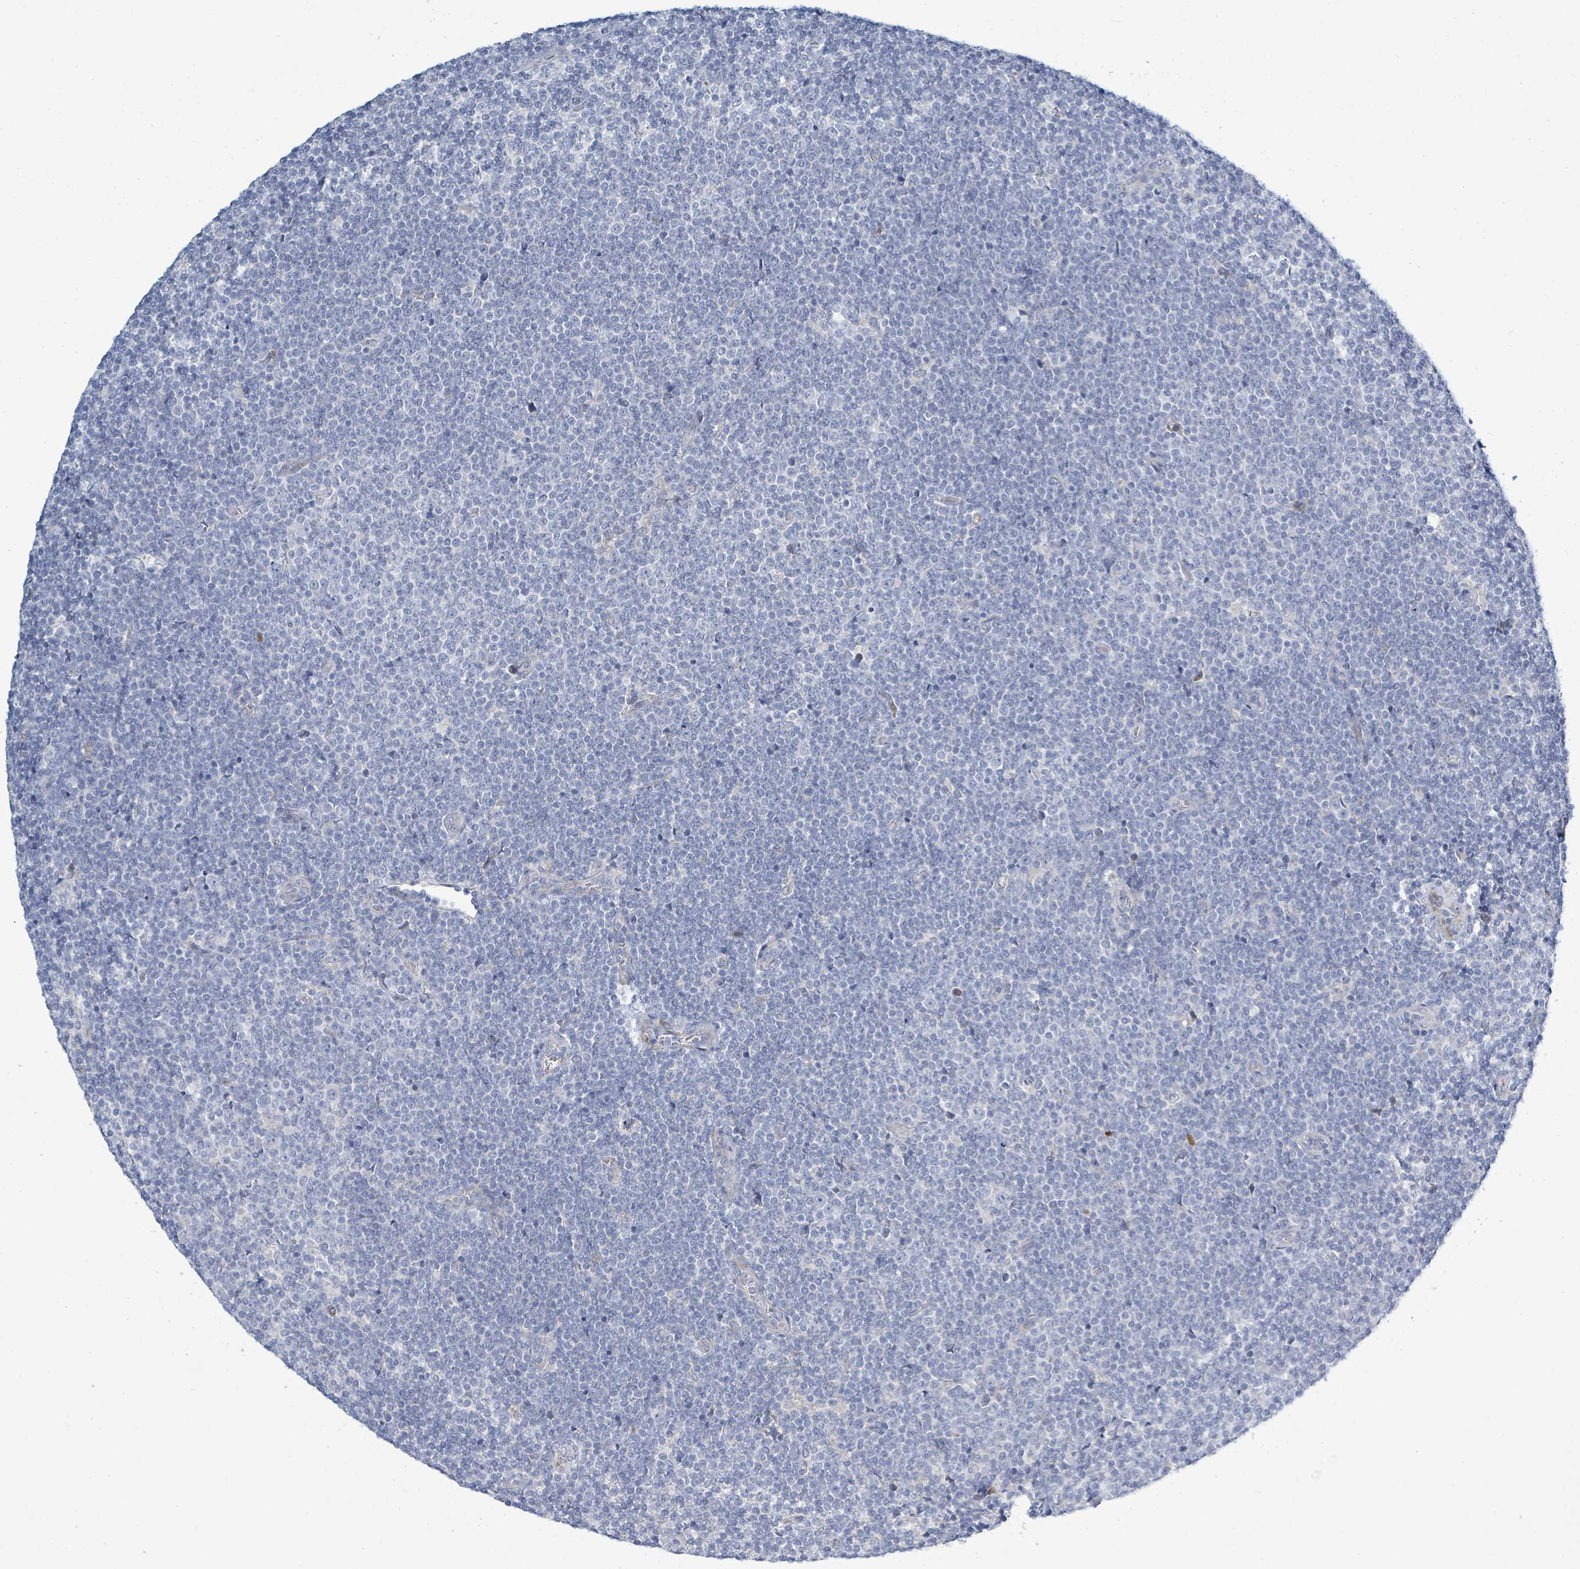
{"staining": {"intensity": "negative", "quantity": "none", "location": "none"}, "tissue": "lymphoma", "cell_type": "Tumor cells", "image_type": "cancer", "snomed": [{"axis": "morphology", "description": "Malignant lymphoma, non-Hodgkin's type, Low grade"}, {"axis": "topography", "description": "Lymph node"}], "caption": "High magnification brightfield microscopy of low-grade malignant lymphoma, non-Hodgkin's type stained with DAB (3,3'-diaminobenzidine) (brown) and counterstained with hematoxylin (blue): tumor cells show no significant staining.", "gene": "SIRPB1", "patient": {"sex": "male", "age": 48}}